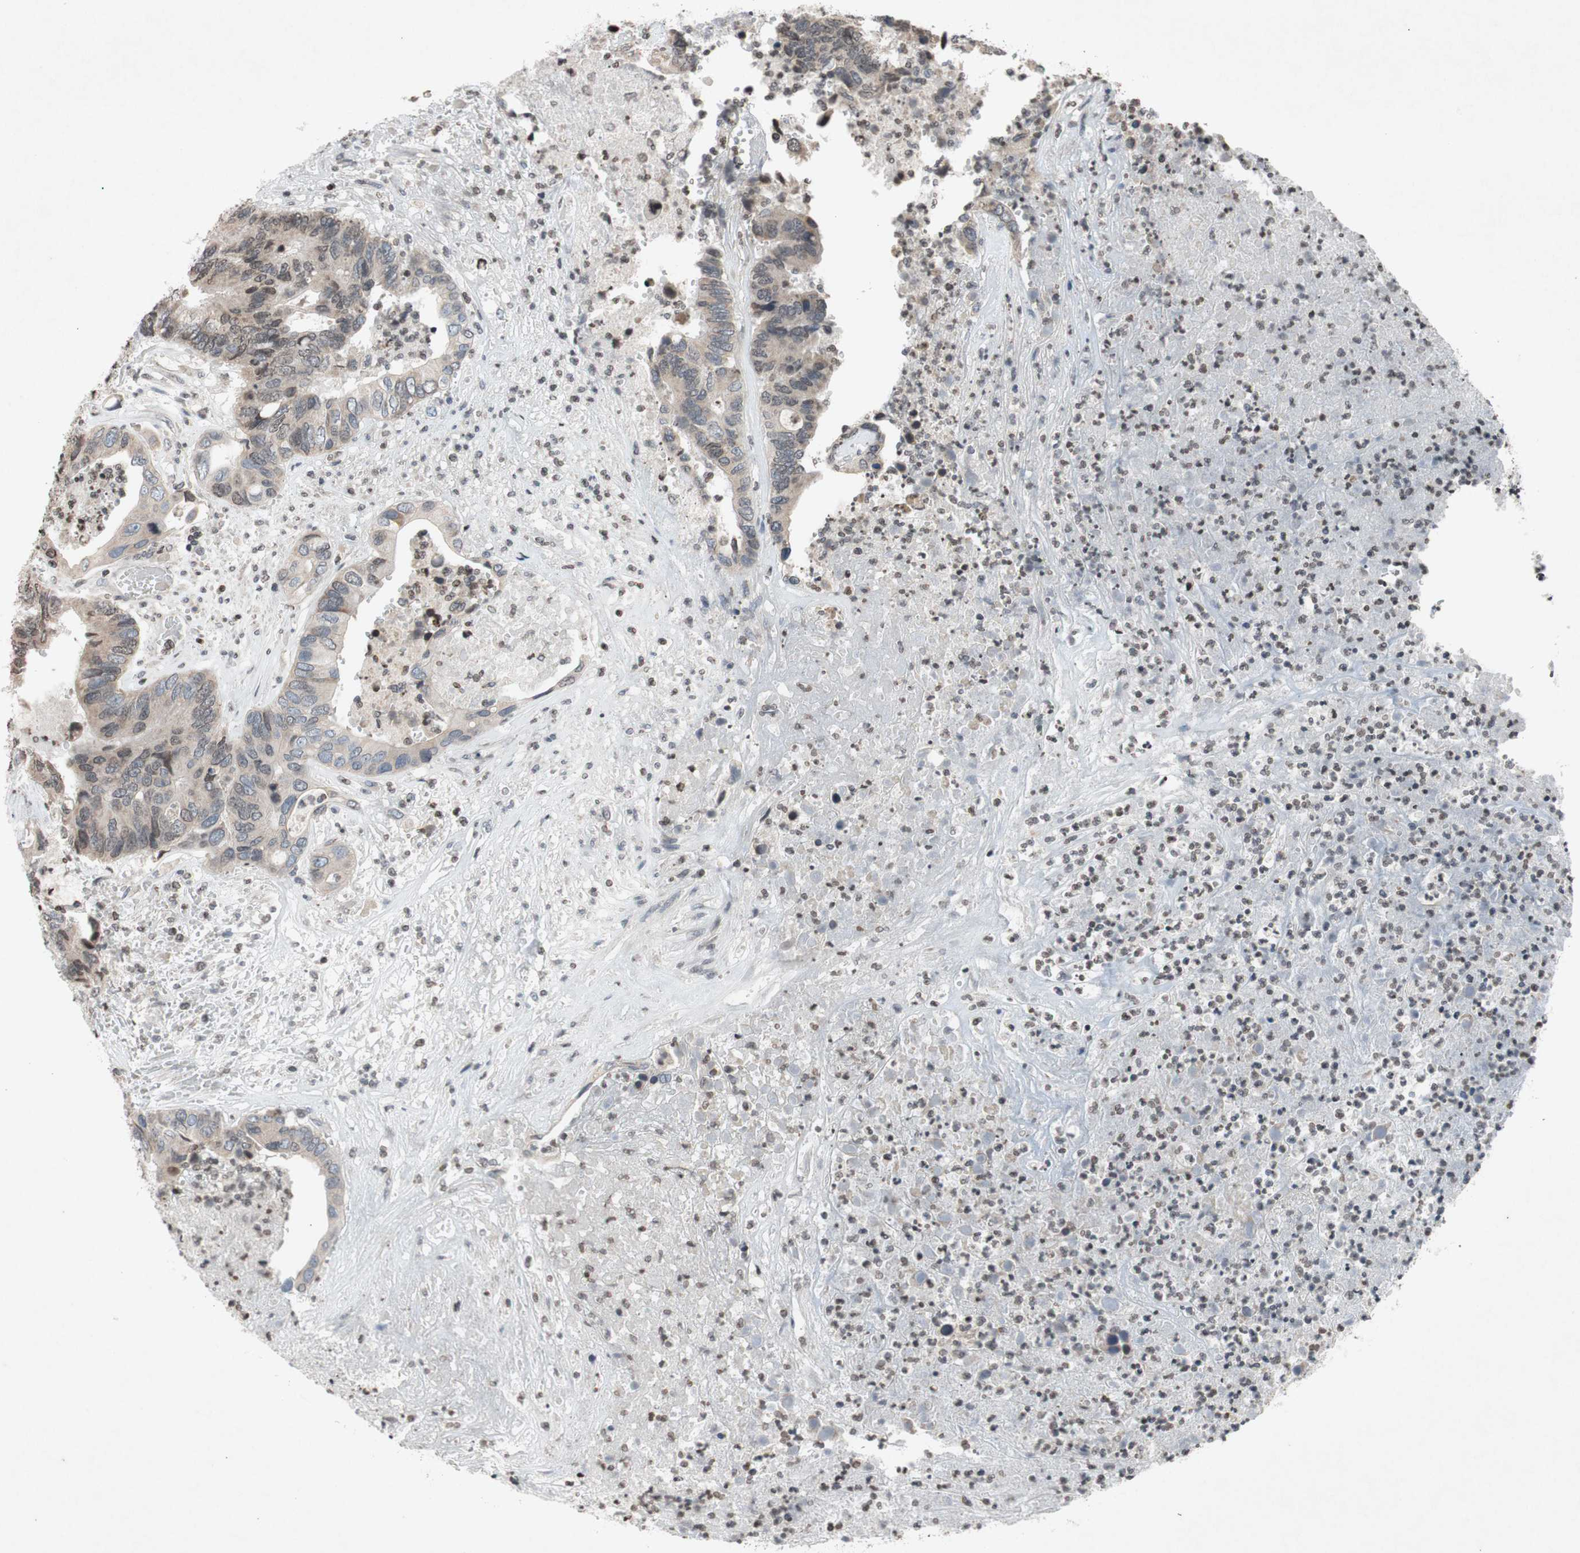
{"staining": {"intensity": "weak", "quantity": "<25%", "location": "cytoplasmic/membranous,nuclear"}, "tissue": "colorectal cancer", "cell_type": "Tumor cells", "image_type": "cancer", "snomed": [{"axis": "morphology", "description": "Adenocarcinoma, NOS"}, {"axis": "topography", "description": "Rectum"}], "caption": "Adenocarcinoma (colorectal) was stained to show a protein in brown. There is no significant expression in tumor cells.", "gene": "MCM6", "patient": {"sex": "male", "age": 55}}